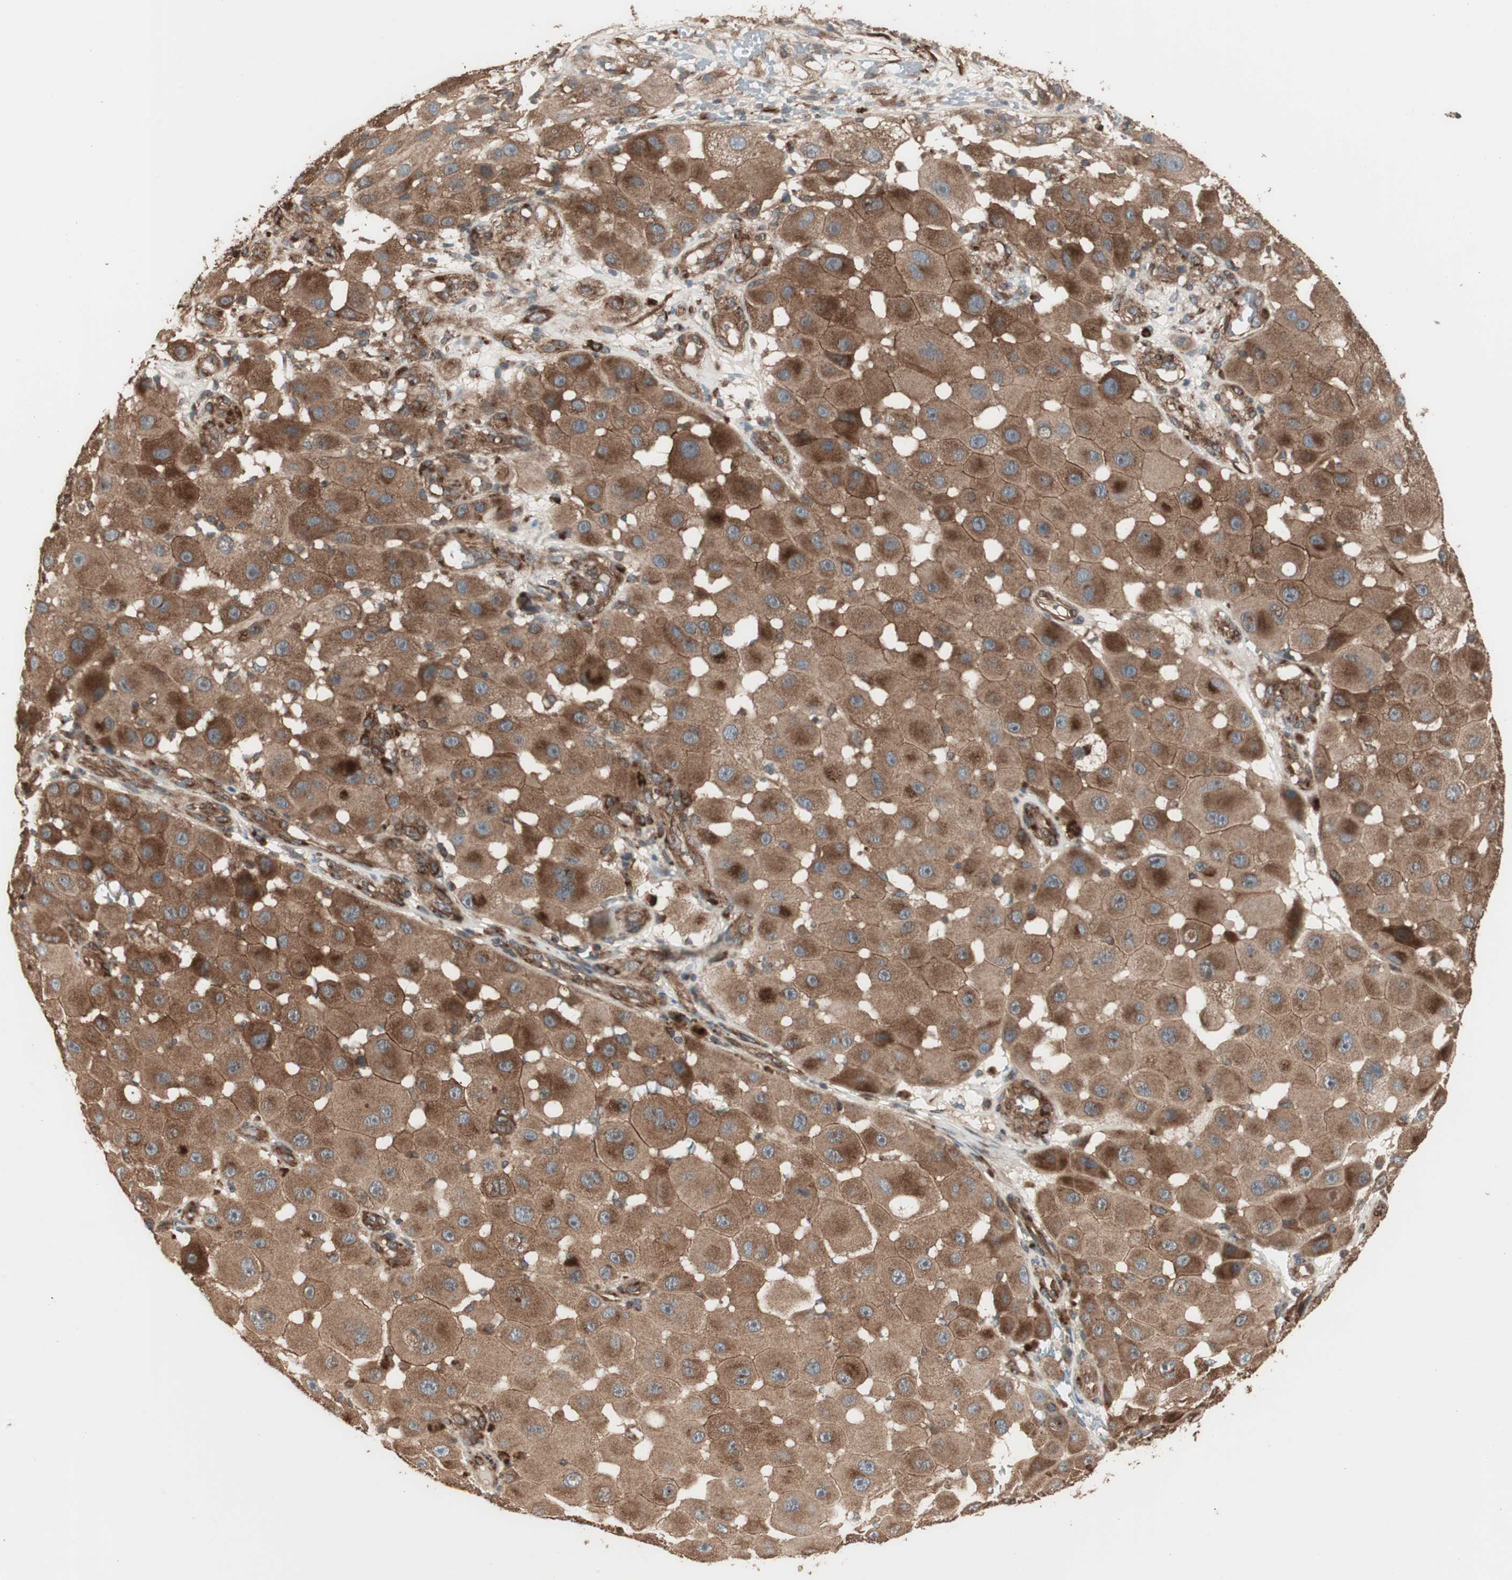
{"staining": {"intensity": "moderate", "quantity": ">75%", "location": "cytoplasmic/membranous"}, "tissue": "melanoma", "cell_type": "Tumor cells", "image_type": "cancer", "snomed": [{"axis": "morphology", "description": "Malignant melanoma, NOS"}, {"axis": "topography", "description": "Skin"}], "caption": "The photomicrograph reveals immunohistochemical staining of malignant melanoma. There is moderate cytoplasmic/membranous expression is appreciated in approximately >75% of tumor cells. (Brightfield microscopy of DAB IHC at high magnification).", "gene": "LZTS1", "patient": {"sex": "female", "age": 81}}